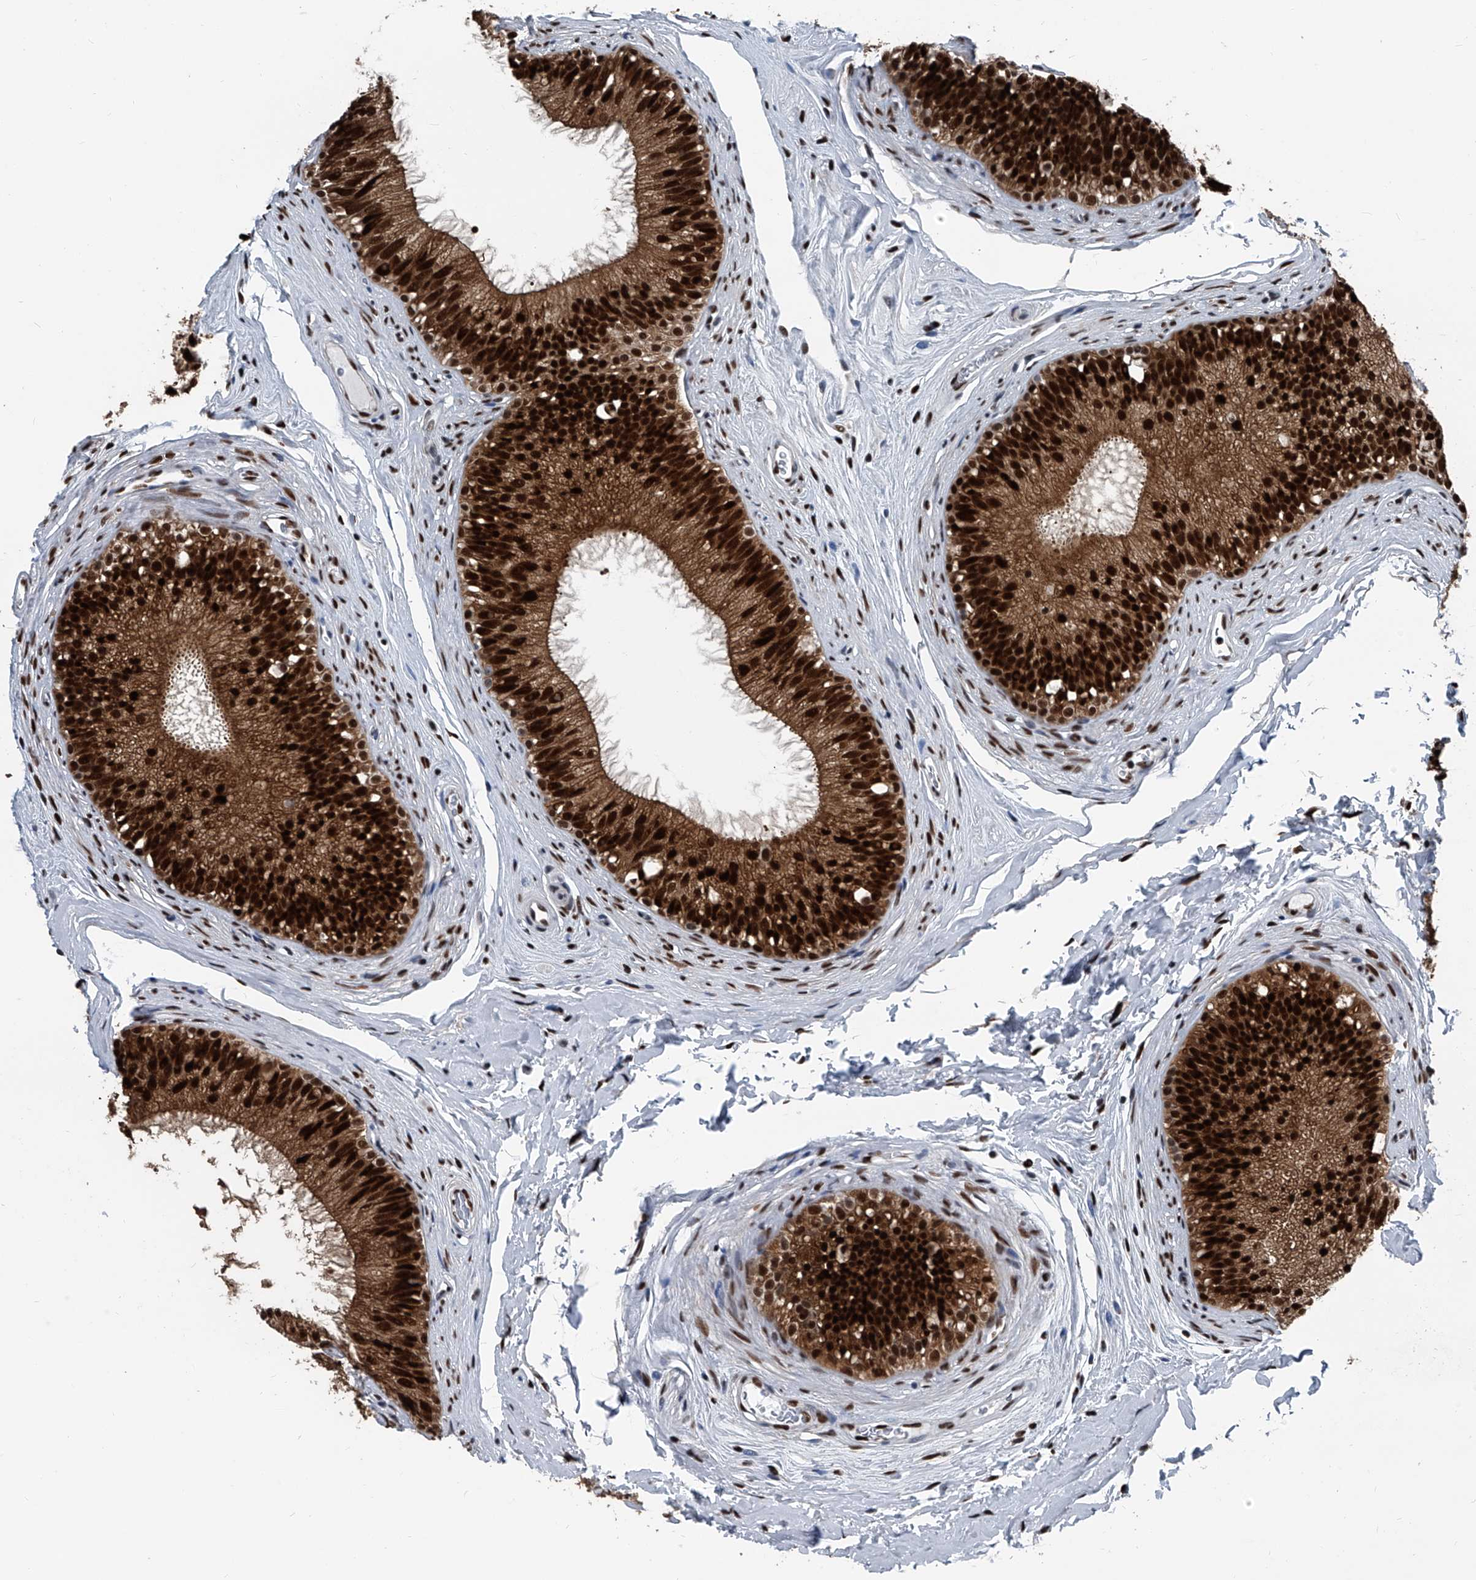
{"staining": {"intensity": "strong", "quantity": ">75%", "location": "cytoplasmic/membranous,nuclear"}, "tissue": "epididymis", "cell_type": "Glandular cells", "image_type": "normal", "snomed": [{"axis": "morphology", "description": "Normal tissue, NOS"}, {"axis": "topography", "description": "Epididymis"}], "caption": "Immunohistochemical staining of normal human epididymis exhibits >75% levels of strong cytoplasmic/membranous,nuclear protein staining in approximately >75% of glandular cells. (Stains: DAB (3,3'-diaminobenzidine) in brown, nuclei in blue, Microscopy: brightfield microscopy at high magnification).", "gene": "FKBP5", "patient": {"sex": "male", "age": 29}}